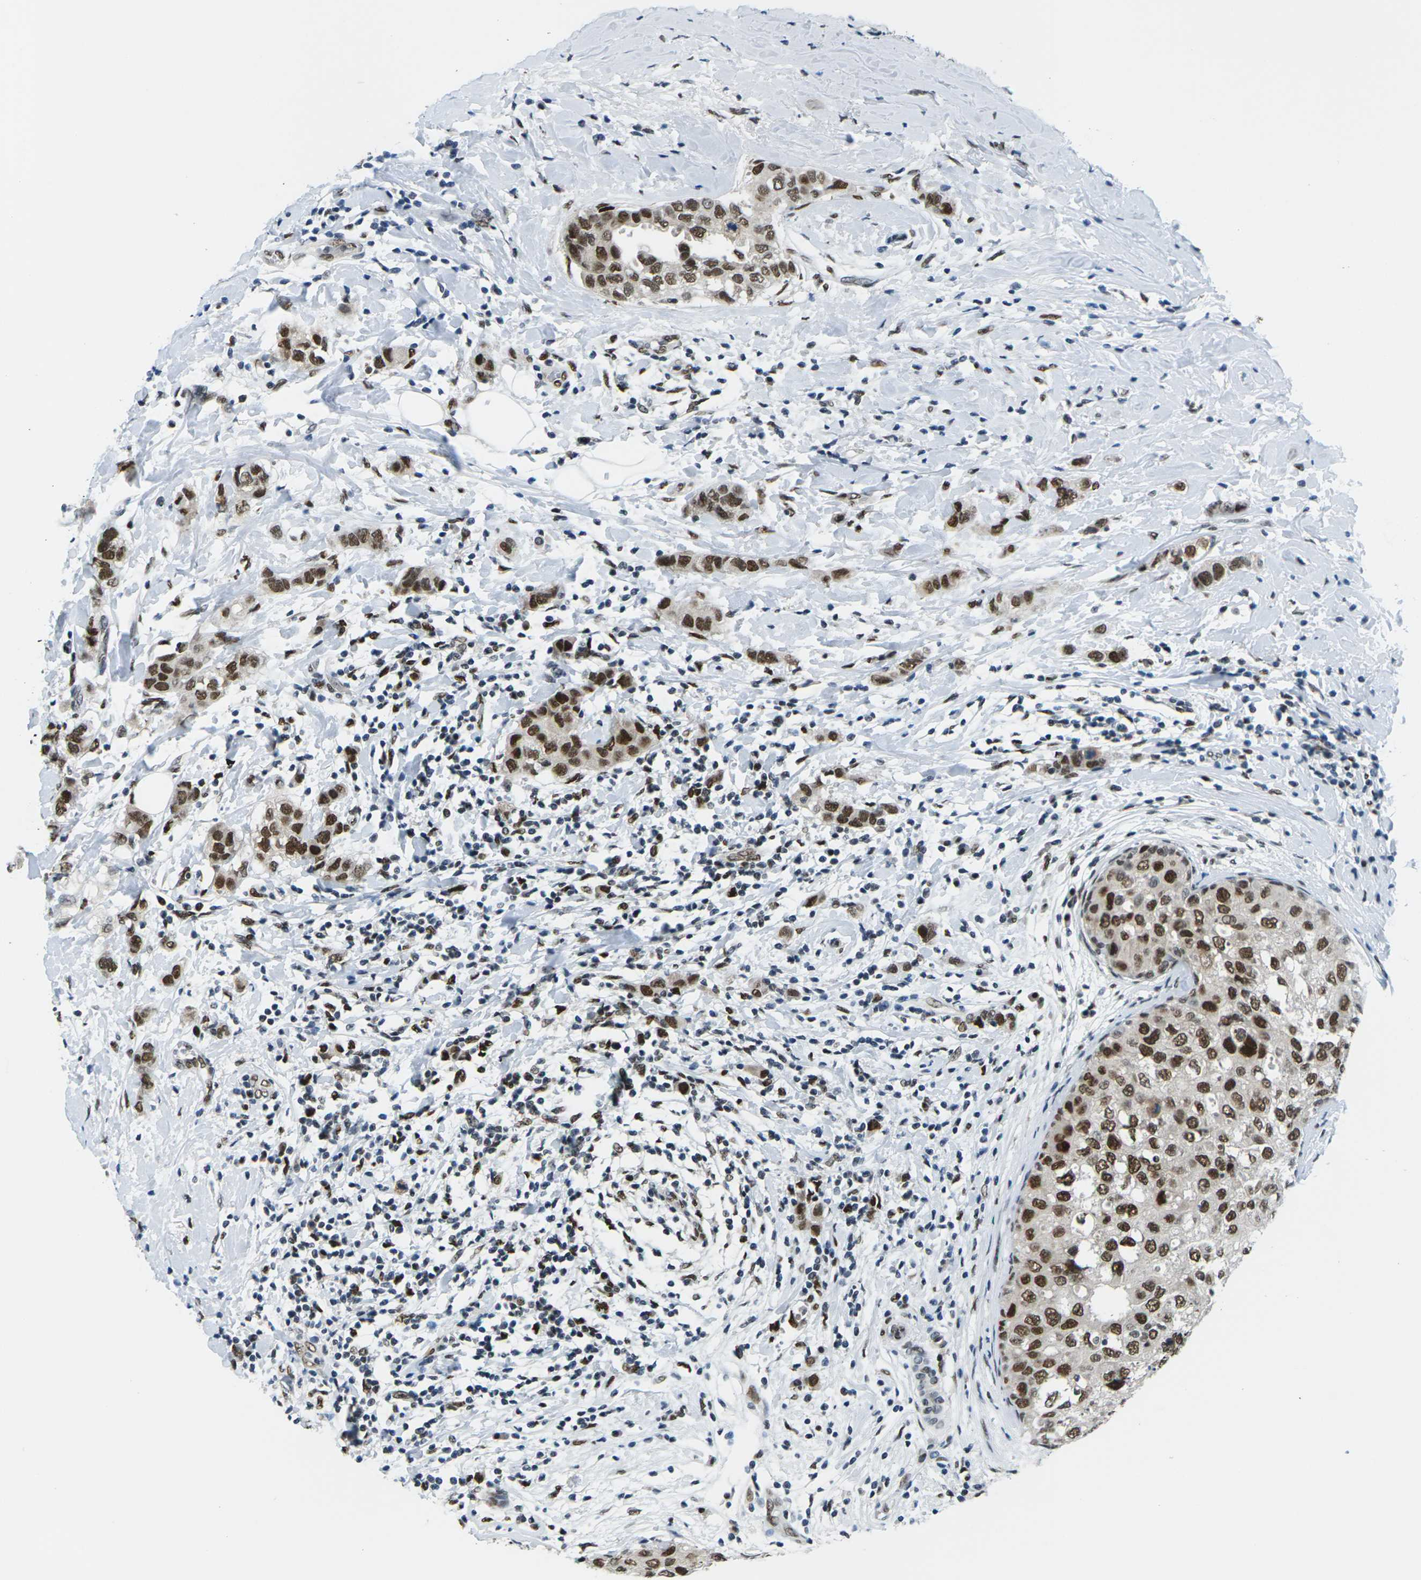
{"staining": {"intensity": "strong", "quantity": ">75%", "location": "nuclear"}, "tissue": "breast cancer", "cell_type": "Tumor cells", "image_type": "cancer", "snomed": [{"axis": "morphology", "description": "Duct carcinoma"}, {"axis": "topography", "description": "Breast"}], "caption": "Breast invasive ductal carcinoma was stained to show a protein in brown. There is high levels of strong nuclear staining in about >75% of tumor cells.", "gene": "PSME3", "patient": {"sex": "female", "age": 50}}